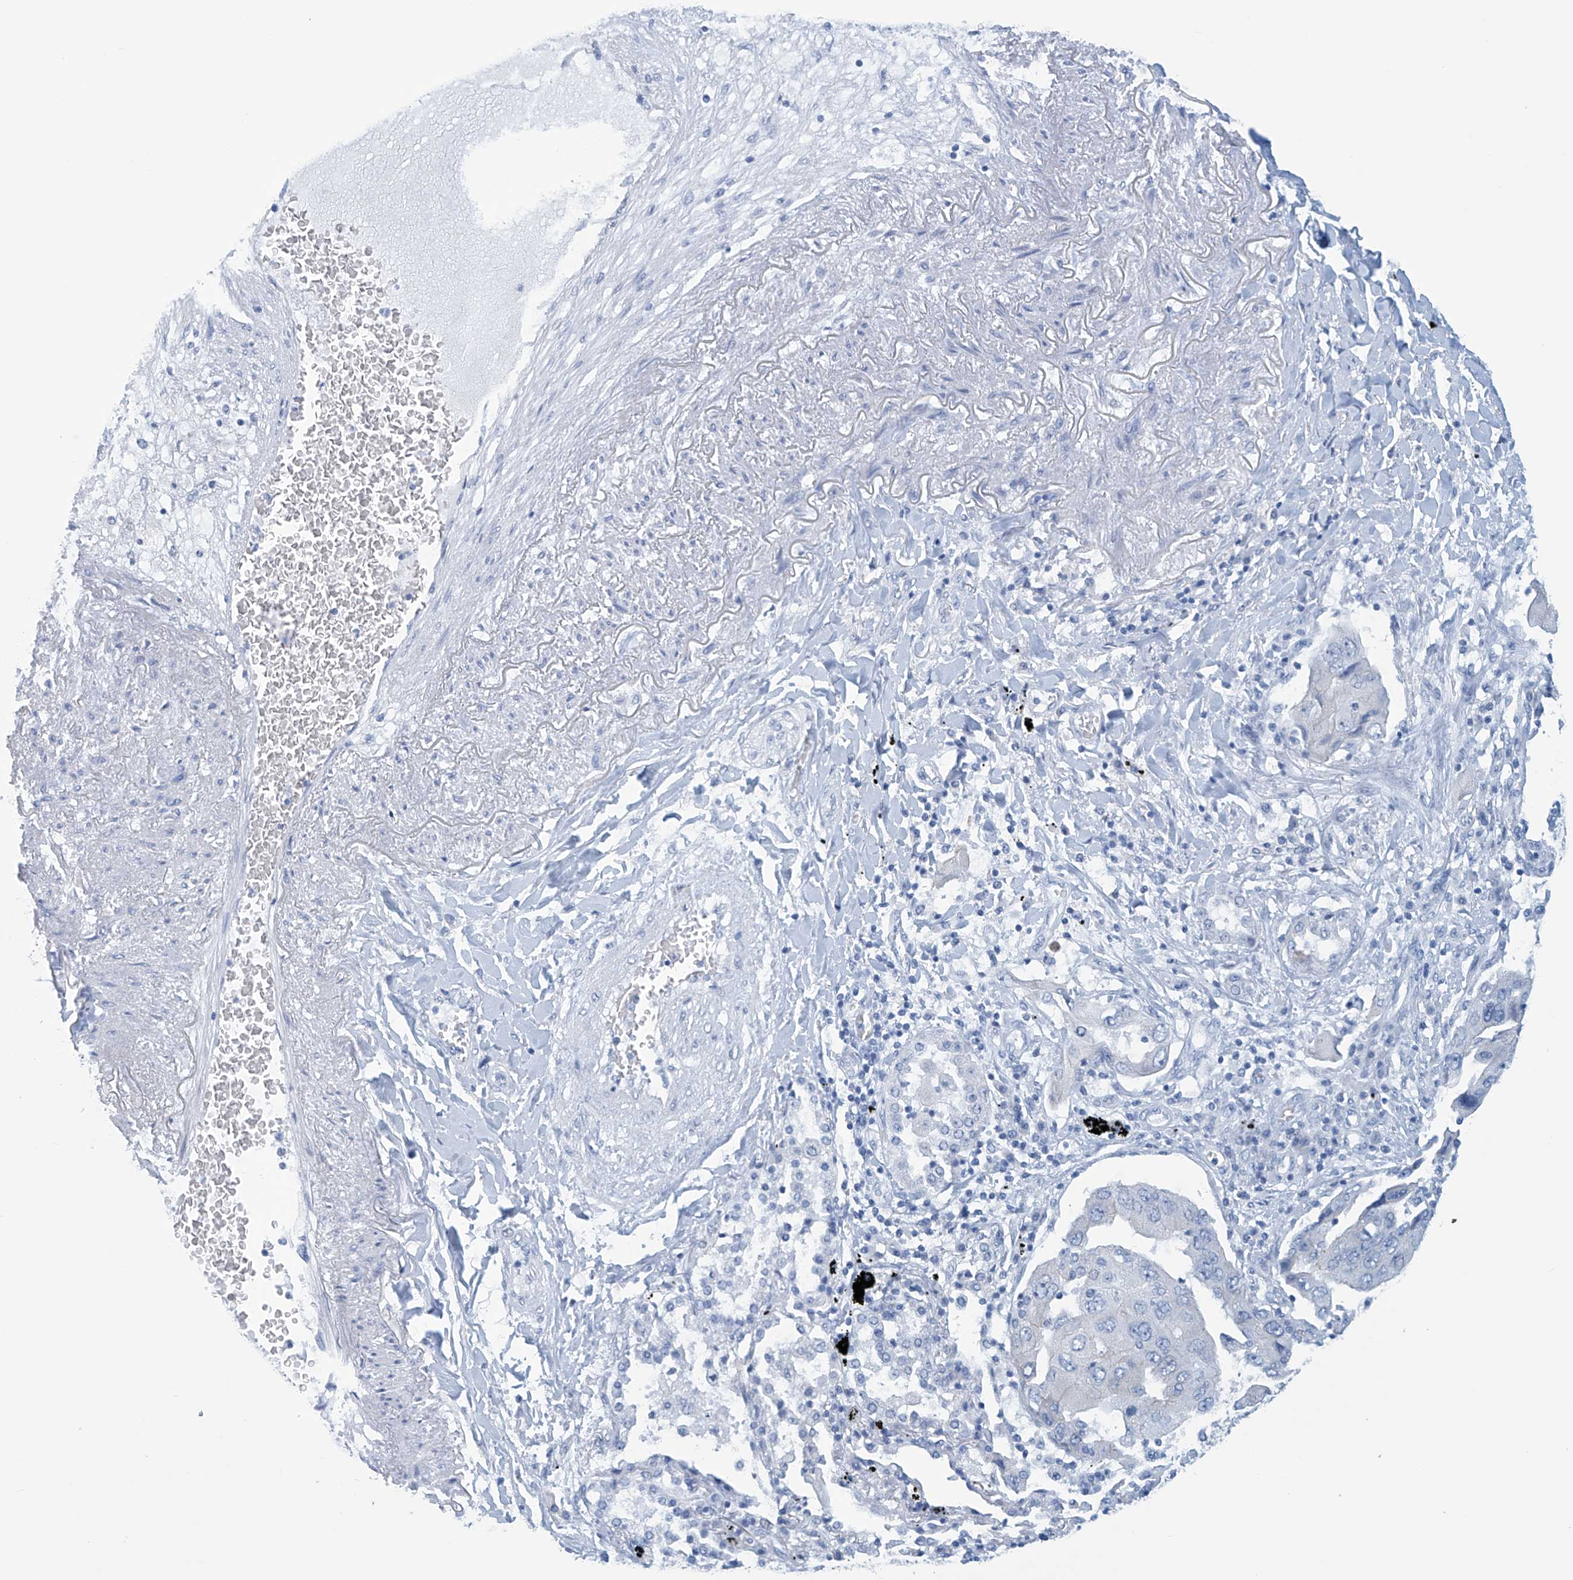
{"staining": {"intensity": "negative", "quantity": "none", "location": "none"}, "tissue": "lung cancer", "cell_type": "Tumor cells", "image_type": "cancer", "snomed": [{"axis": "morphology", "description": "Adenocarcinoma, NOS"}, {"axis": "topography", "description": "Lung"}], "caption": "A micrograph of human lung cancer (adenocarcinoma) is negative for staining in tumor cells. (Brightfield microscopy of DAB immunohistochemistry (IHC) at high magnification).", "gene": "DSP", "patient": {"sex": "female", "age": 65}}